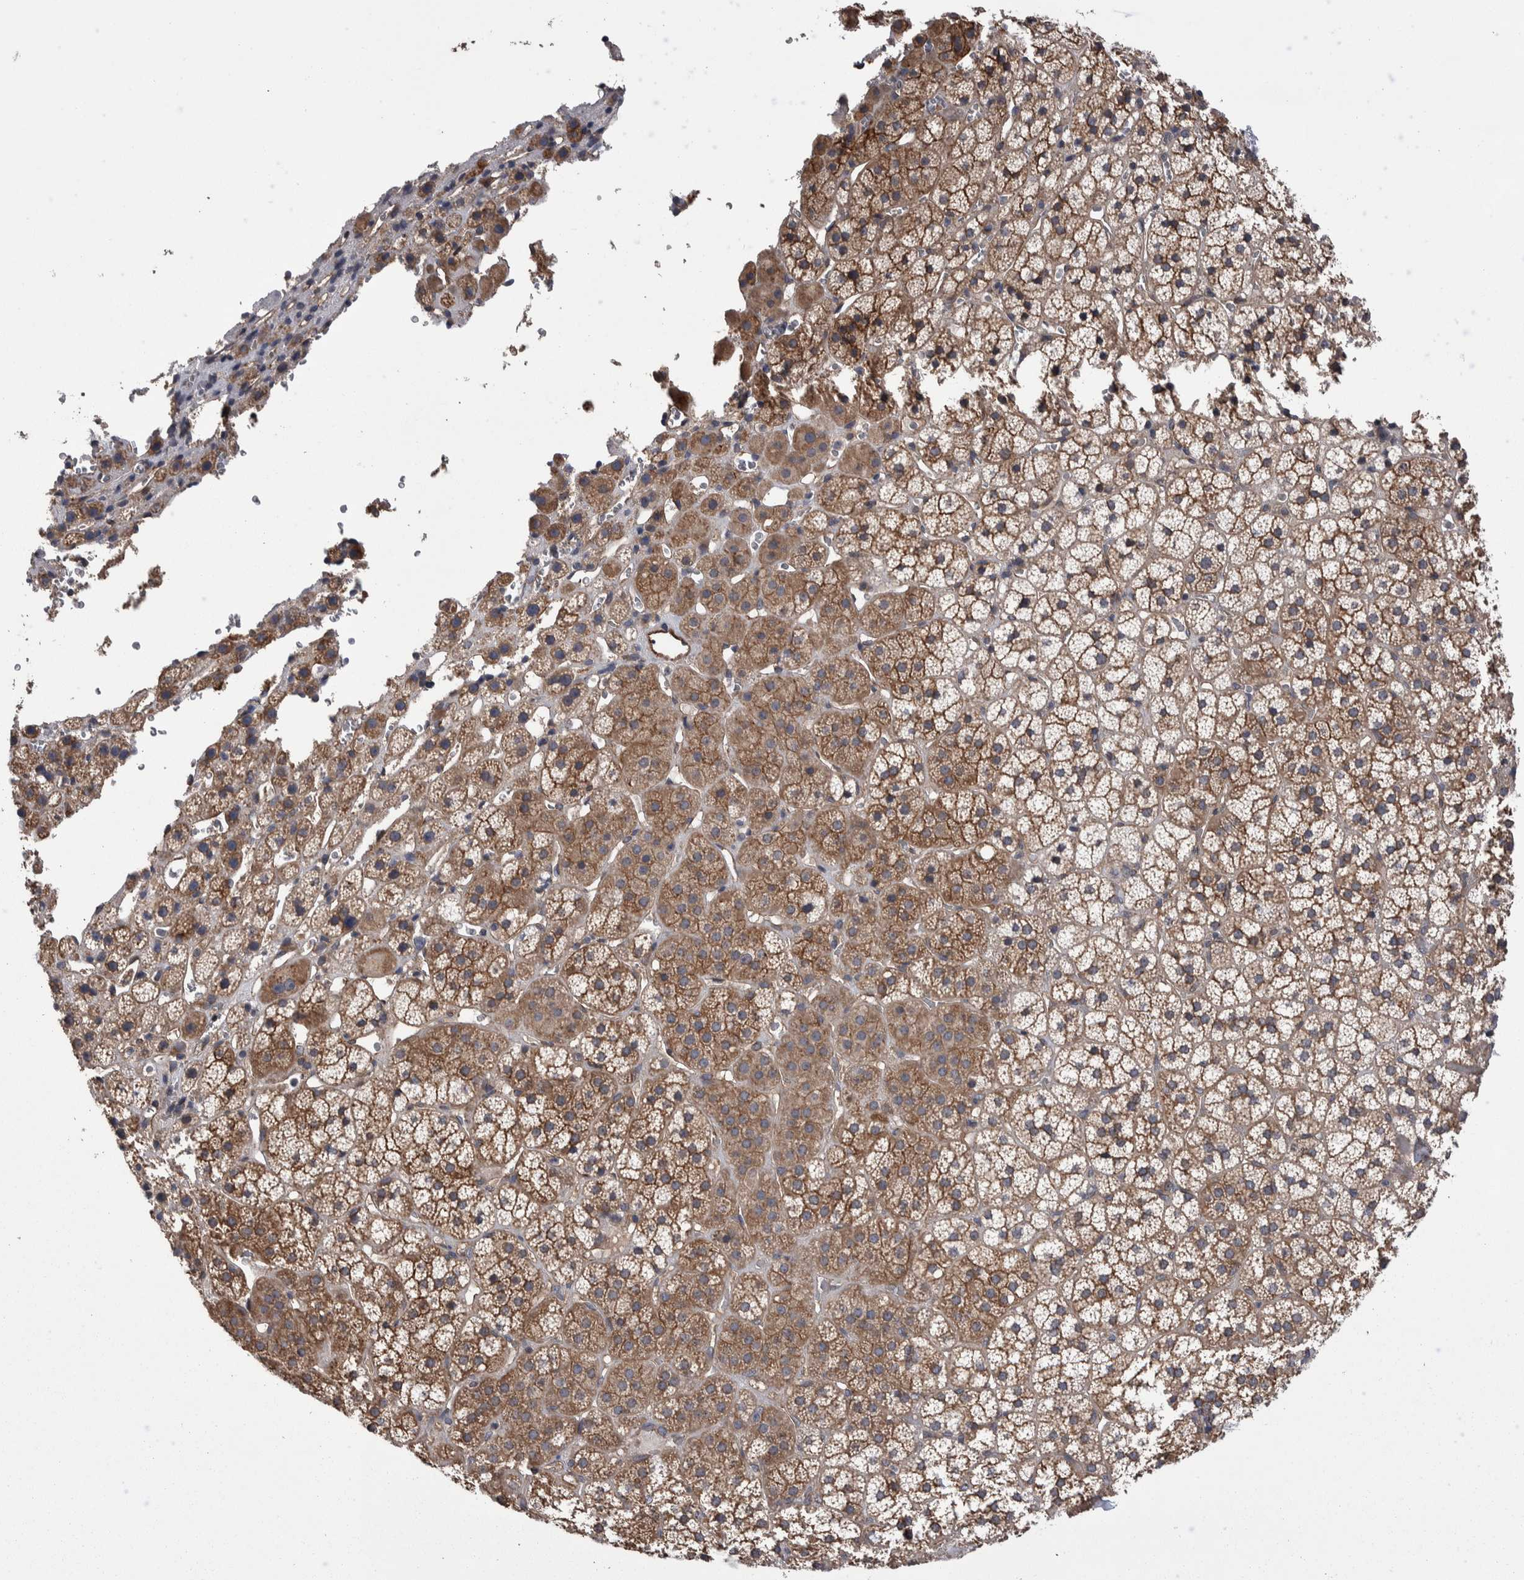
{"staining": {"intensity": "moderate", "quantity": ">75%", "location": "cytoplasmic/membranous"}, "tissue": "adrenal gland", "cell_type": "Glandular cells", "image_type": "normal", "snomed": [{"axis": "morphology", "description": "Normal tissue, NOS"}, {"axis": "topography", "description": "Adrenal gland"}], "caption": "Adrenal gland stained for a protein shows moderate cytoplasmic/membranous positivity in glandular cells. (Stains: DAB in brown, nuclei in blue, Microscopy: brightfield microscopy at high magnification).", "gene": "LIMA1", "patient": {"sex": "female", "age": 44}}